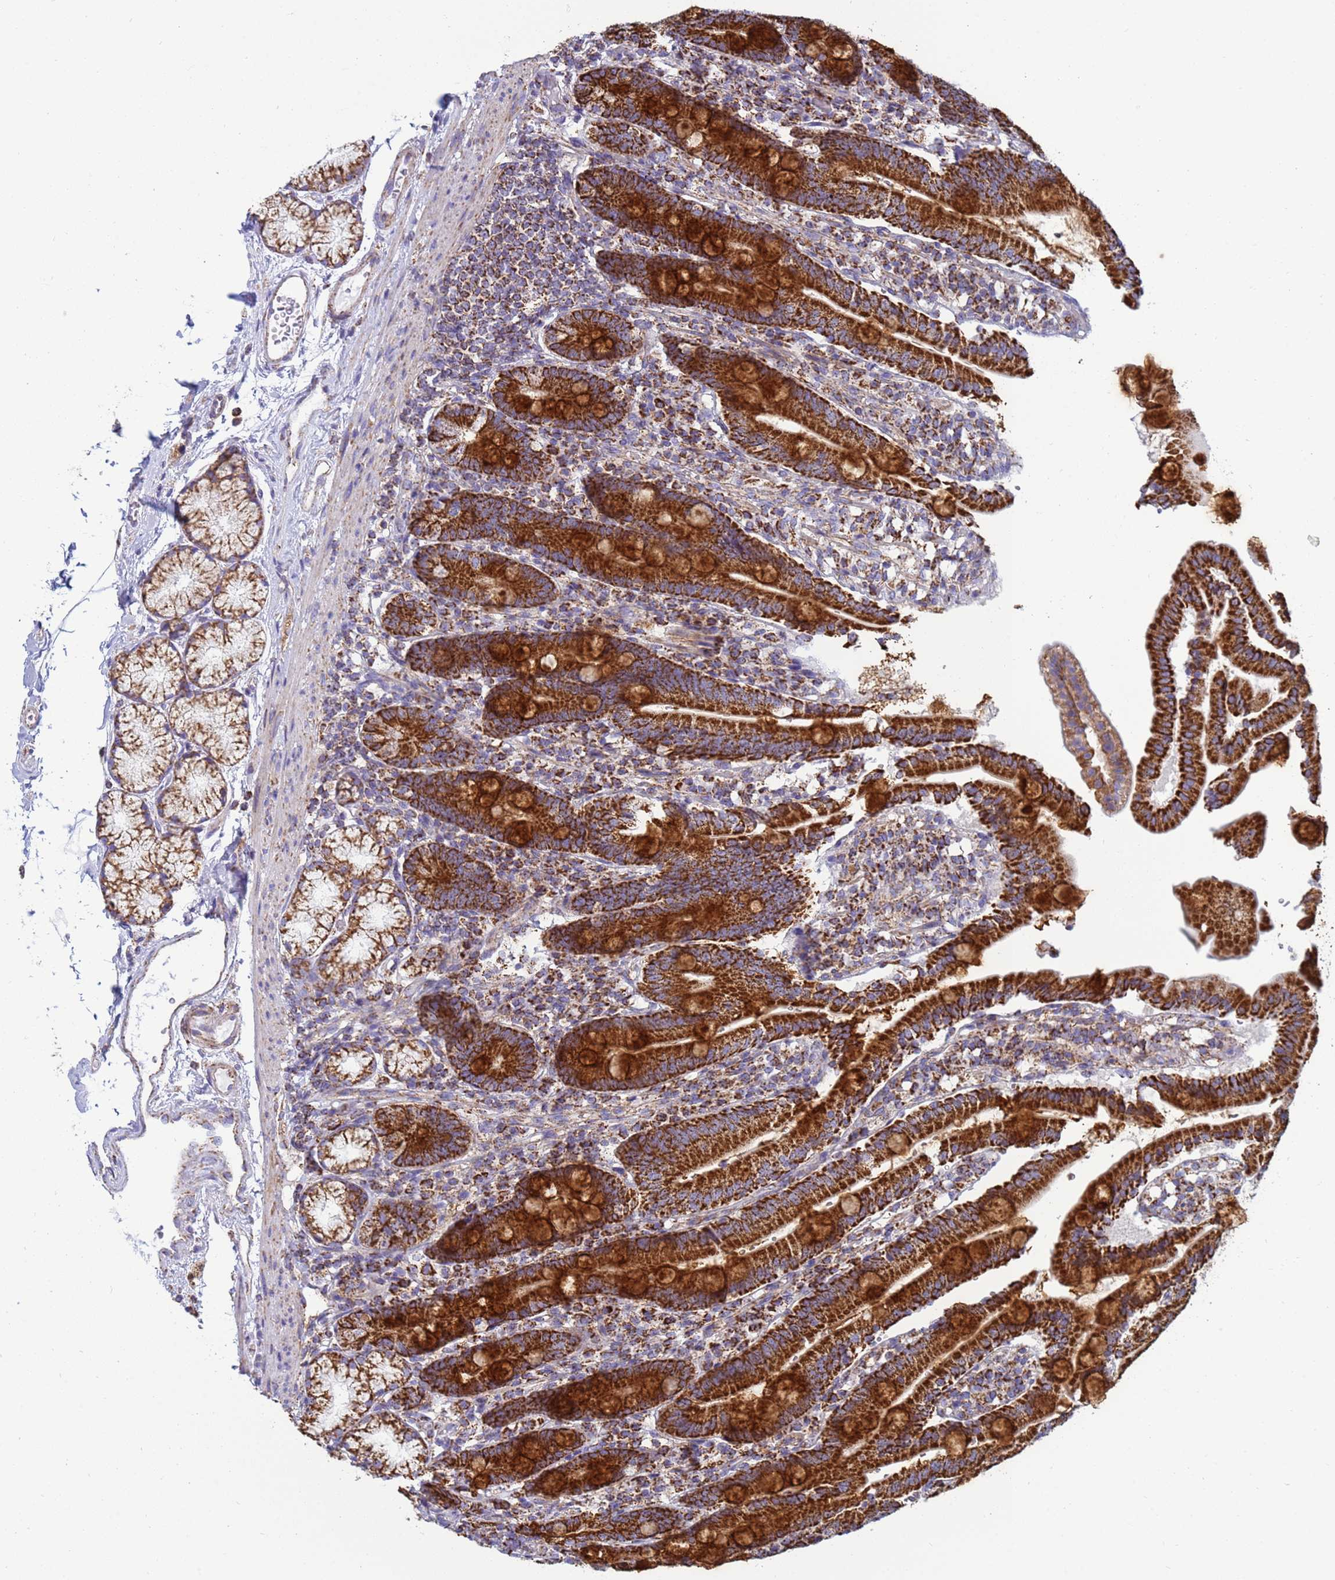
{"staining": {"intensity": "strong", "quantity": ">75%", "location": "cytoplasmic/membranous"}, "tissue": "duodenum", "cell_type": "Glandular cells", "image_type": "normal", "snomed": [{"axis": "morphology", "description": "Normal tissue, NOS"}, {"axis": "topography", "description": "Duodenum"}], "caption": "Duodenum stained with a brown dye reveals strong cytoplasmic/membranous positive staining in approximately >75% of glandular cells.", "gene": "COQ4", "patient": {"sex": "female", "age": 67}}